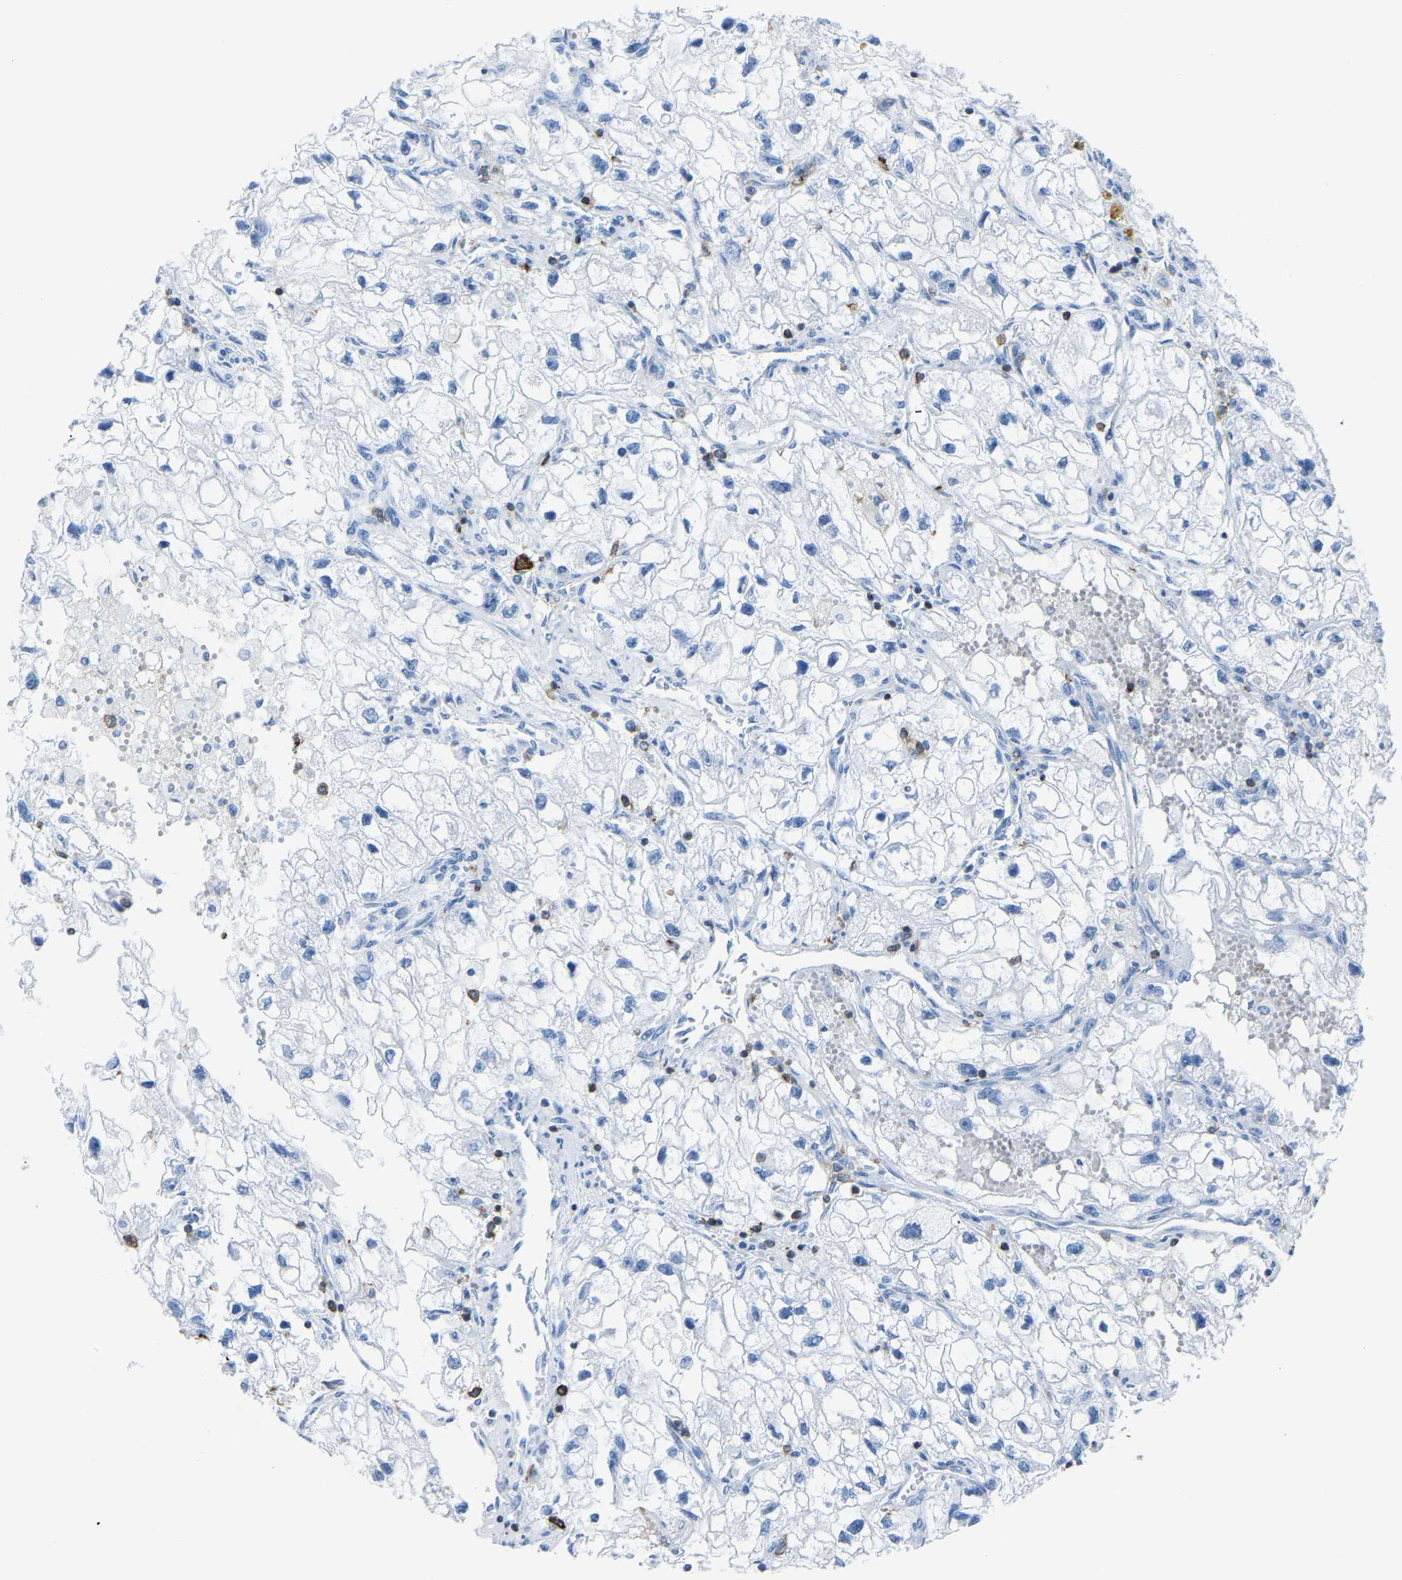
{"staining": {"intensity": "negative", "quantity": "none", "location": "none"}, "tissue": "renal cancer", "cell_type": "Tumor cells", "image_type": "cancer", "snomed": [{"axis": "morphology", "description": "Adenocarcinoma, NOS"}, {"axis": "topography", "description": "Kidney"}], "caption": "Immunohistochemistry micrograph of neoplastic tissue: renal adenocarcinoma stained with DAB shows no significant protein expression in tumor cells. (IHC, brightfield microscopy, high magnification).", "gene": "LSP1", "patient": {"sex": "female", "age": 70}}